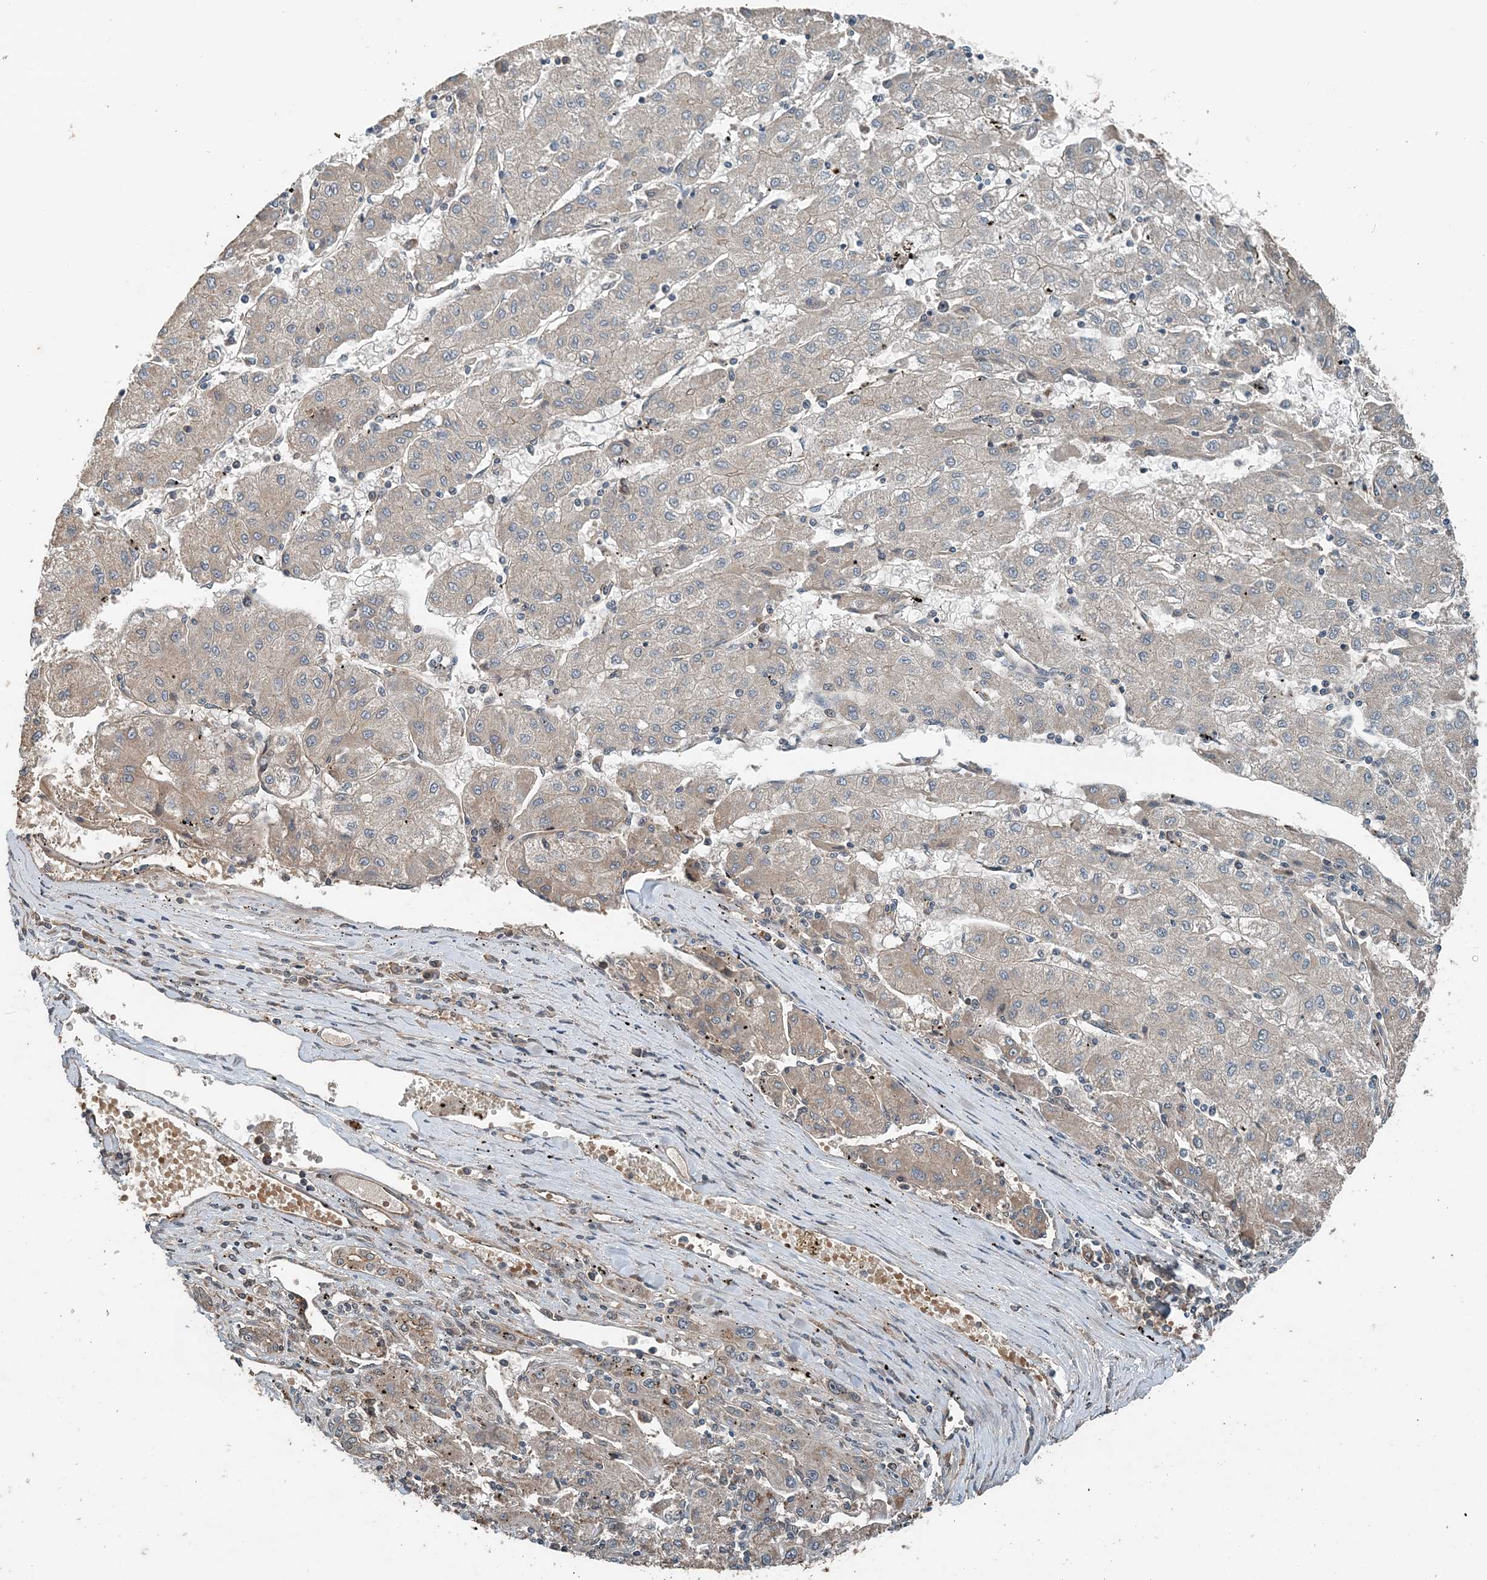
{"staining": {"intensity": "weak", "quantity": "<25%", "location": "cytoplasmic/membranous"}, "tissue": "liver cancer", "cell_type": "Tumor cells", "image_type": "cancer", "snomed": [{"axis": "morphology", "description": "Carcinoma, Hepatocellular, NOS"}, {"axis": "topography", "description": "Liver"}], "caption": "DAB immunohistochemical staining of liver cancer (hepatocellular carcinoma) reveals no significant expression in tumor cells.", "gene": "SMPD3", "patient": {"sex": "male", "age": 72}}